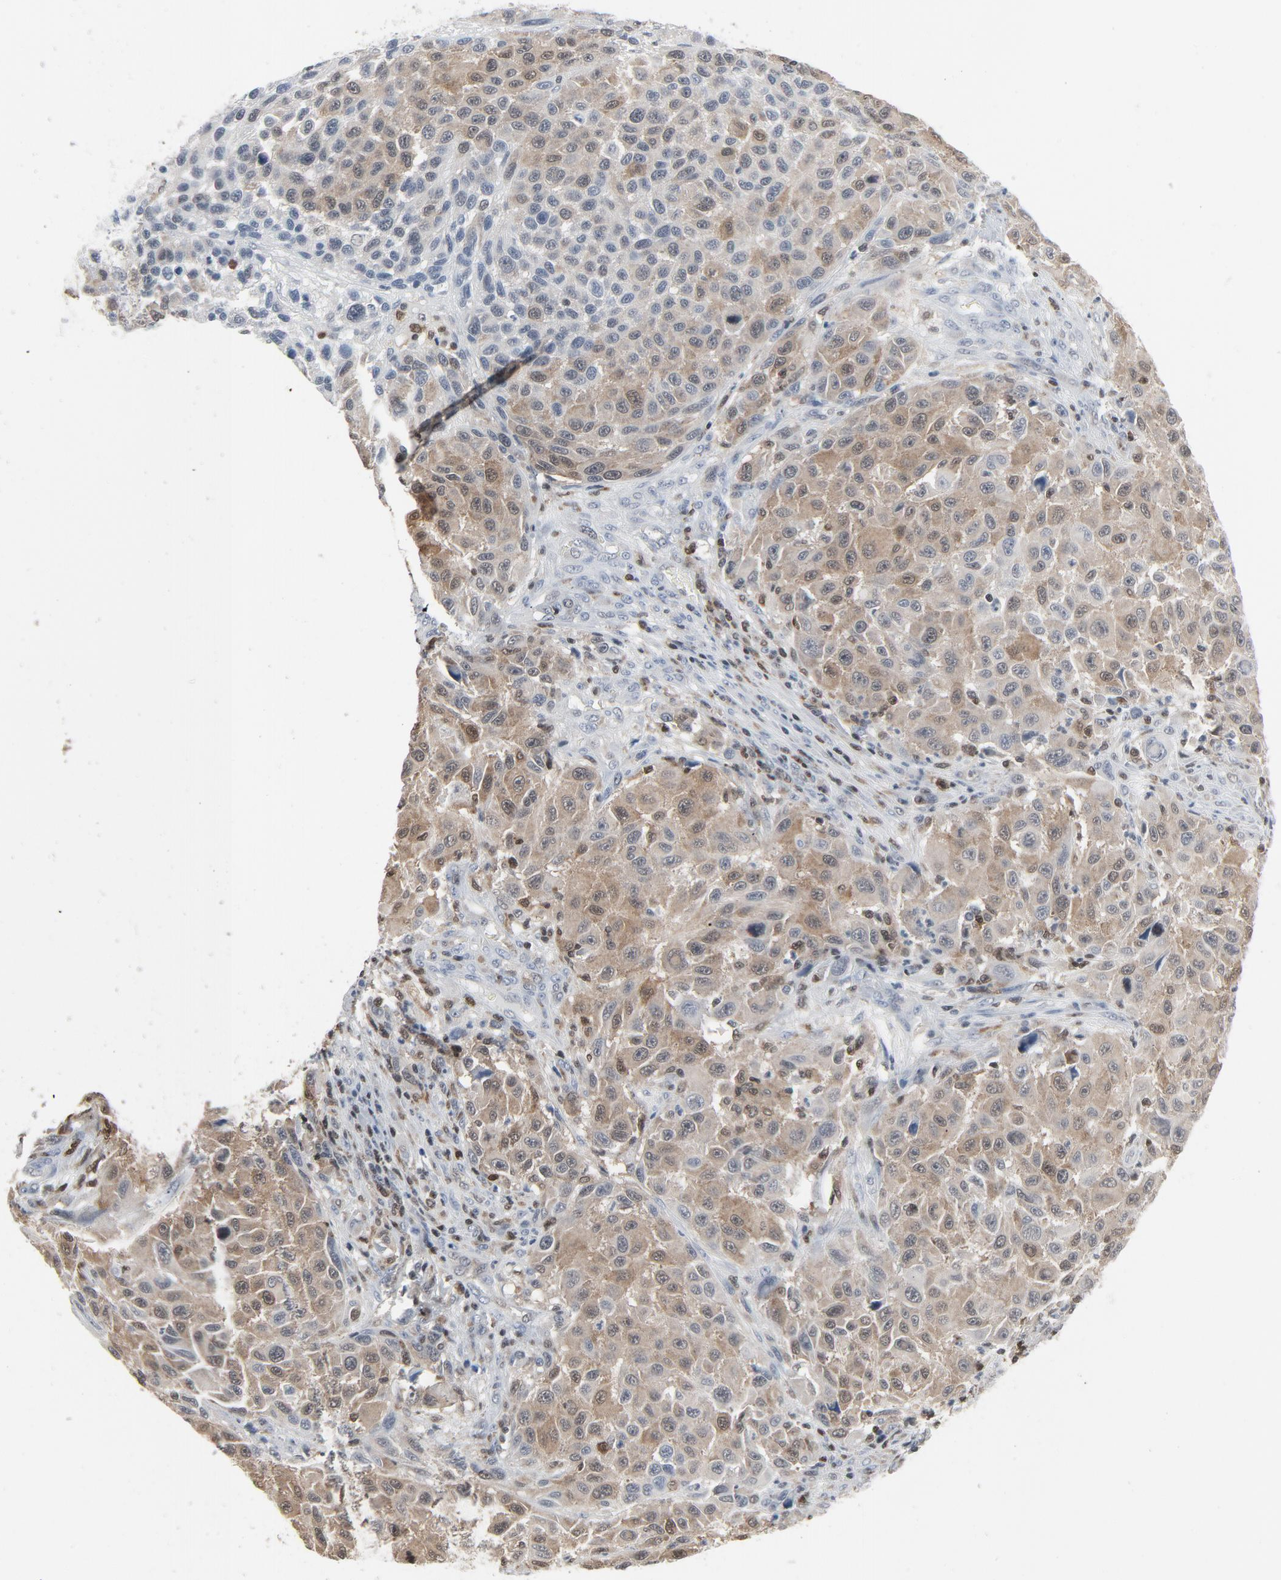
{"staining": {"intensity": "strong", "quantity": ">75%", "location": "cytoplasmic/membranous,nuclear"}, "tissue": "melanoma", "cell_type": "Tumor cells", "image_type": "cancer", "snomed": [{"axis": "morphology", "description": "Malignant melanoma, Metastatic site"}, {"axis": "topography", "description": "Lymph node"}], "caption": "Immunohistochemical staining of human malignant melanoma (metastatic site) displays strong cytoplasmic/membranous and nuclear protein positivity in approximately >75% of tumor cells.", "gene": "STAT5A", "patient": {"sex": "male", "age": 61}}